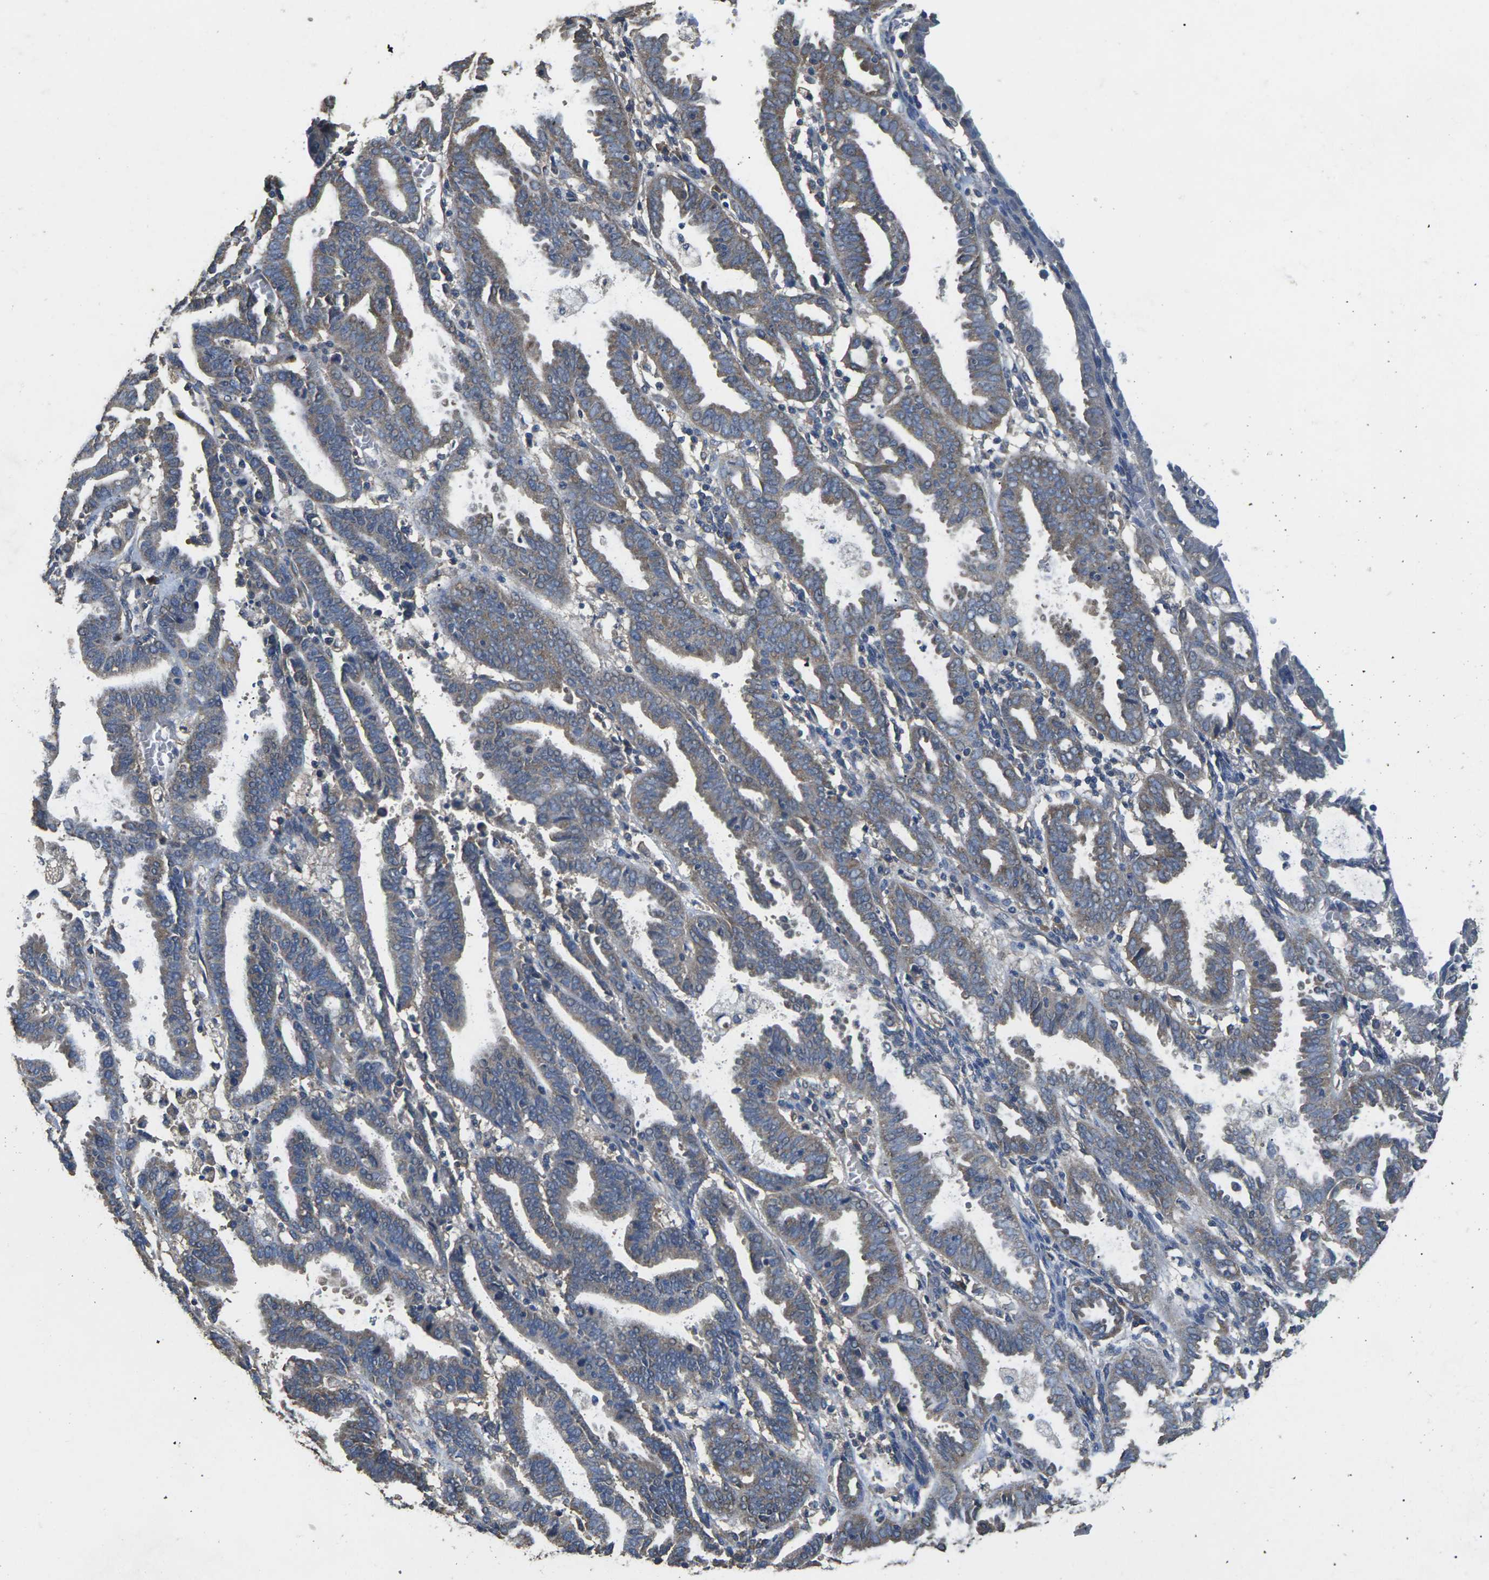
{"staining": {"intensity": "negative", "quantity": "none", "location": "none"}, "tissue": "endometrial cancer", "cell_type": "Tumor cells", "image_type": "cancer", "snomed": [{"axis": "morphology", "description": "Adenocarcinoma, NOS"}, {"axis": "topography", "description": "Uterus"}], "caption": "DAB (3,3'-diaminobenzidine) immunohistochemical staining of endometrial cancer demonstrates no significant staining in tumor cells. (DAB (3,3'-diaminobenzidine) immunohistochemistry (IHC) with hematoxylin counter stain).", "gene": "B4GAT1", "patient": {"sex": "female", "age": 83}}